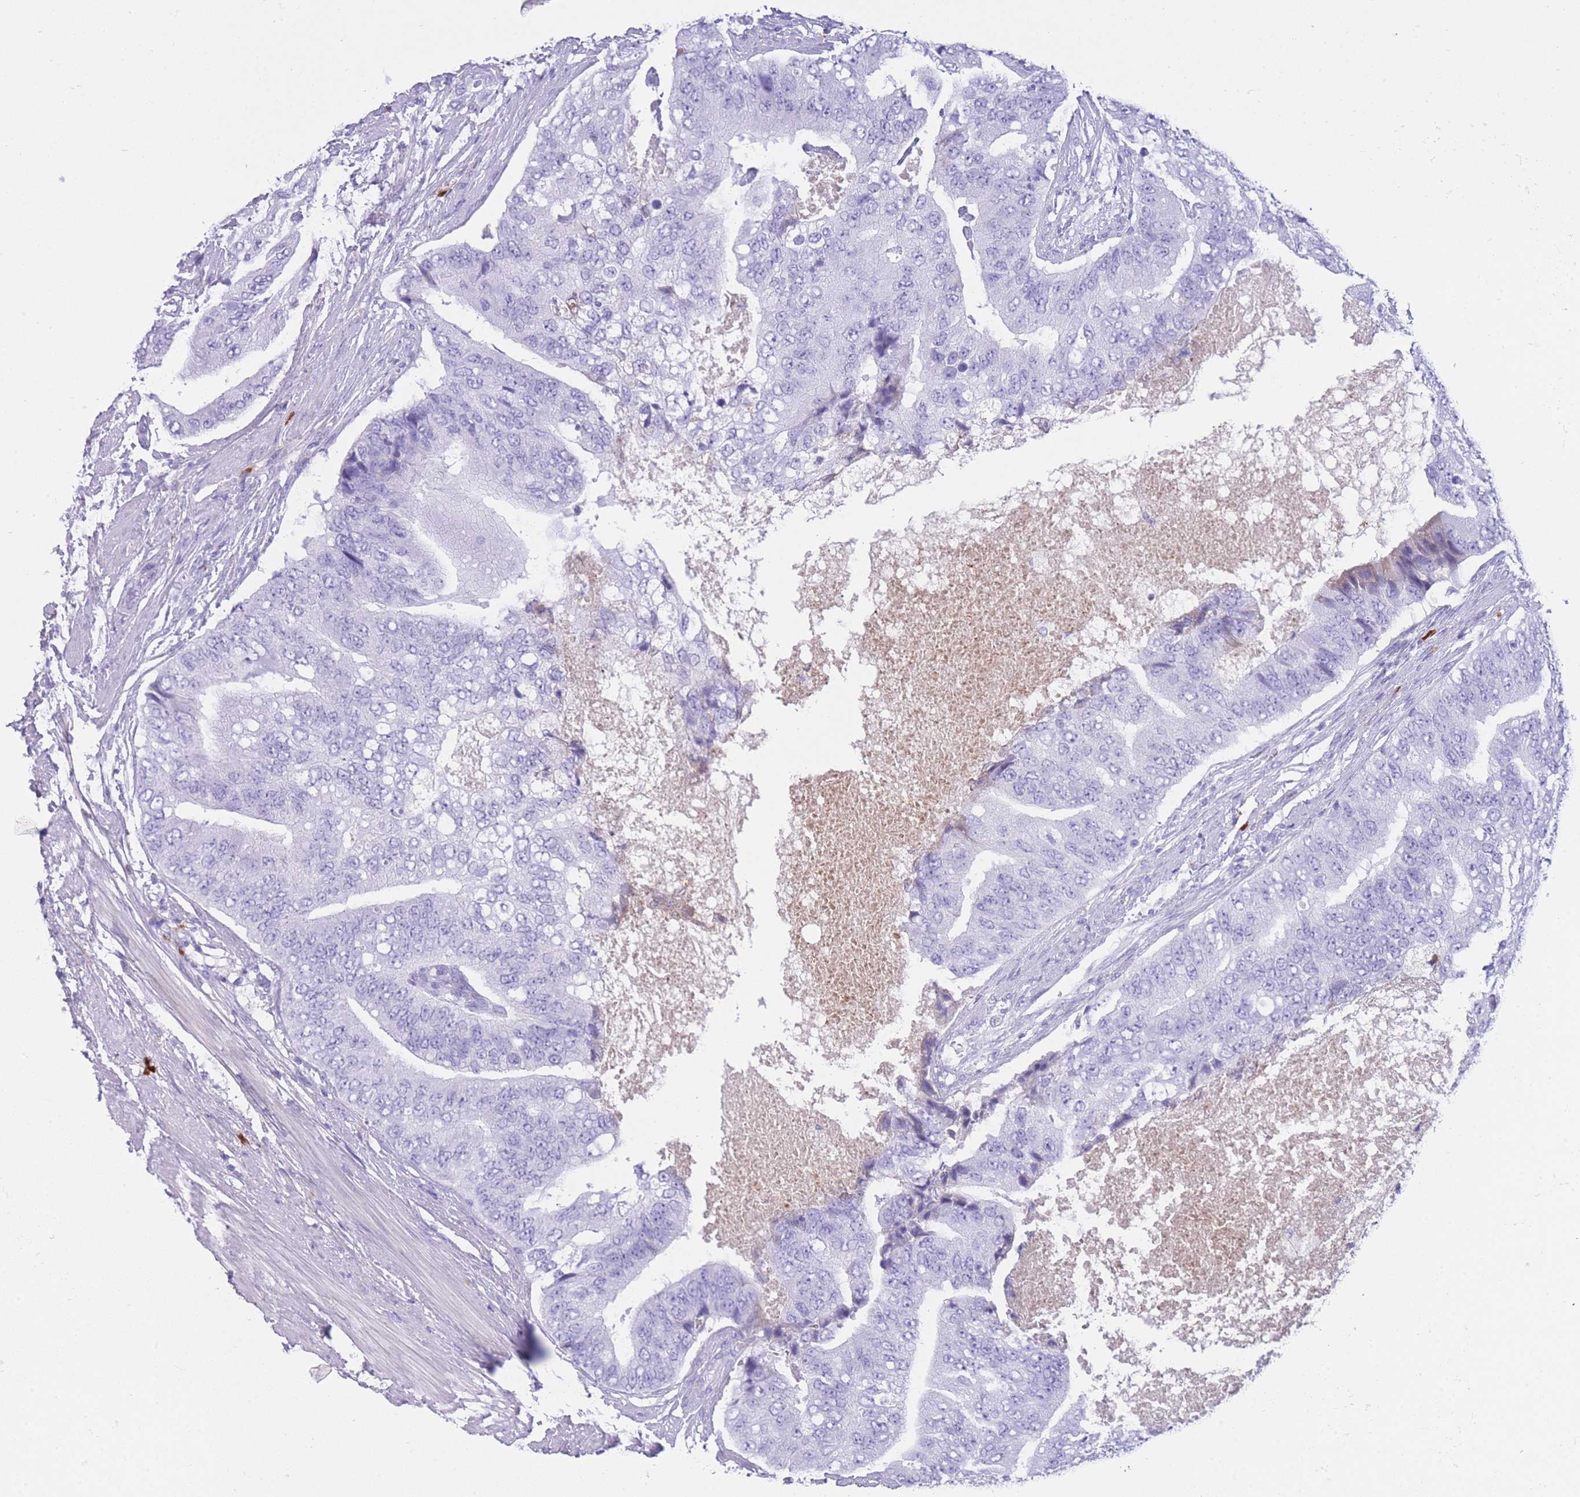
{"staining": {"intensity": "negative", "quantity": "none", "location": "none"}, "tissue": "prostate cancer", "cell_type": "Tumor cells", "image_type": "cancer", "snomed": [{"axis": "morphology", "description": "Adenocarcinoma, High grade"}, {"axis": "topography", "description": "Prostate"}], "caption": "Tumor cells show no significant staining in prostate cancer. (Stains: DAB (3,3'-diaminobenzidine) immunohistochemistry with hematoxylin counter stain, Microscopy: brightfield microscopy at high magnification).", "gene": "PLBD1", "patient": {"sex": "male", "age": 70}}